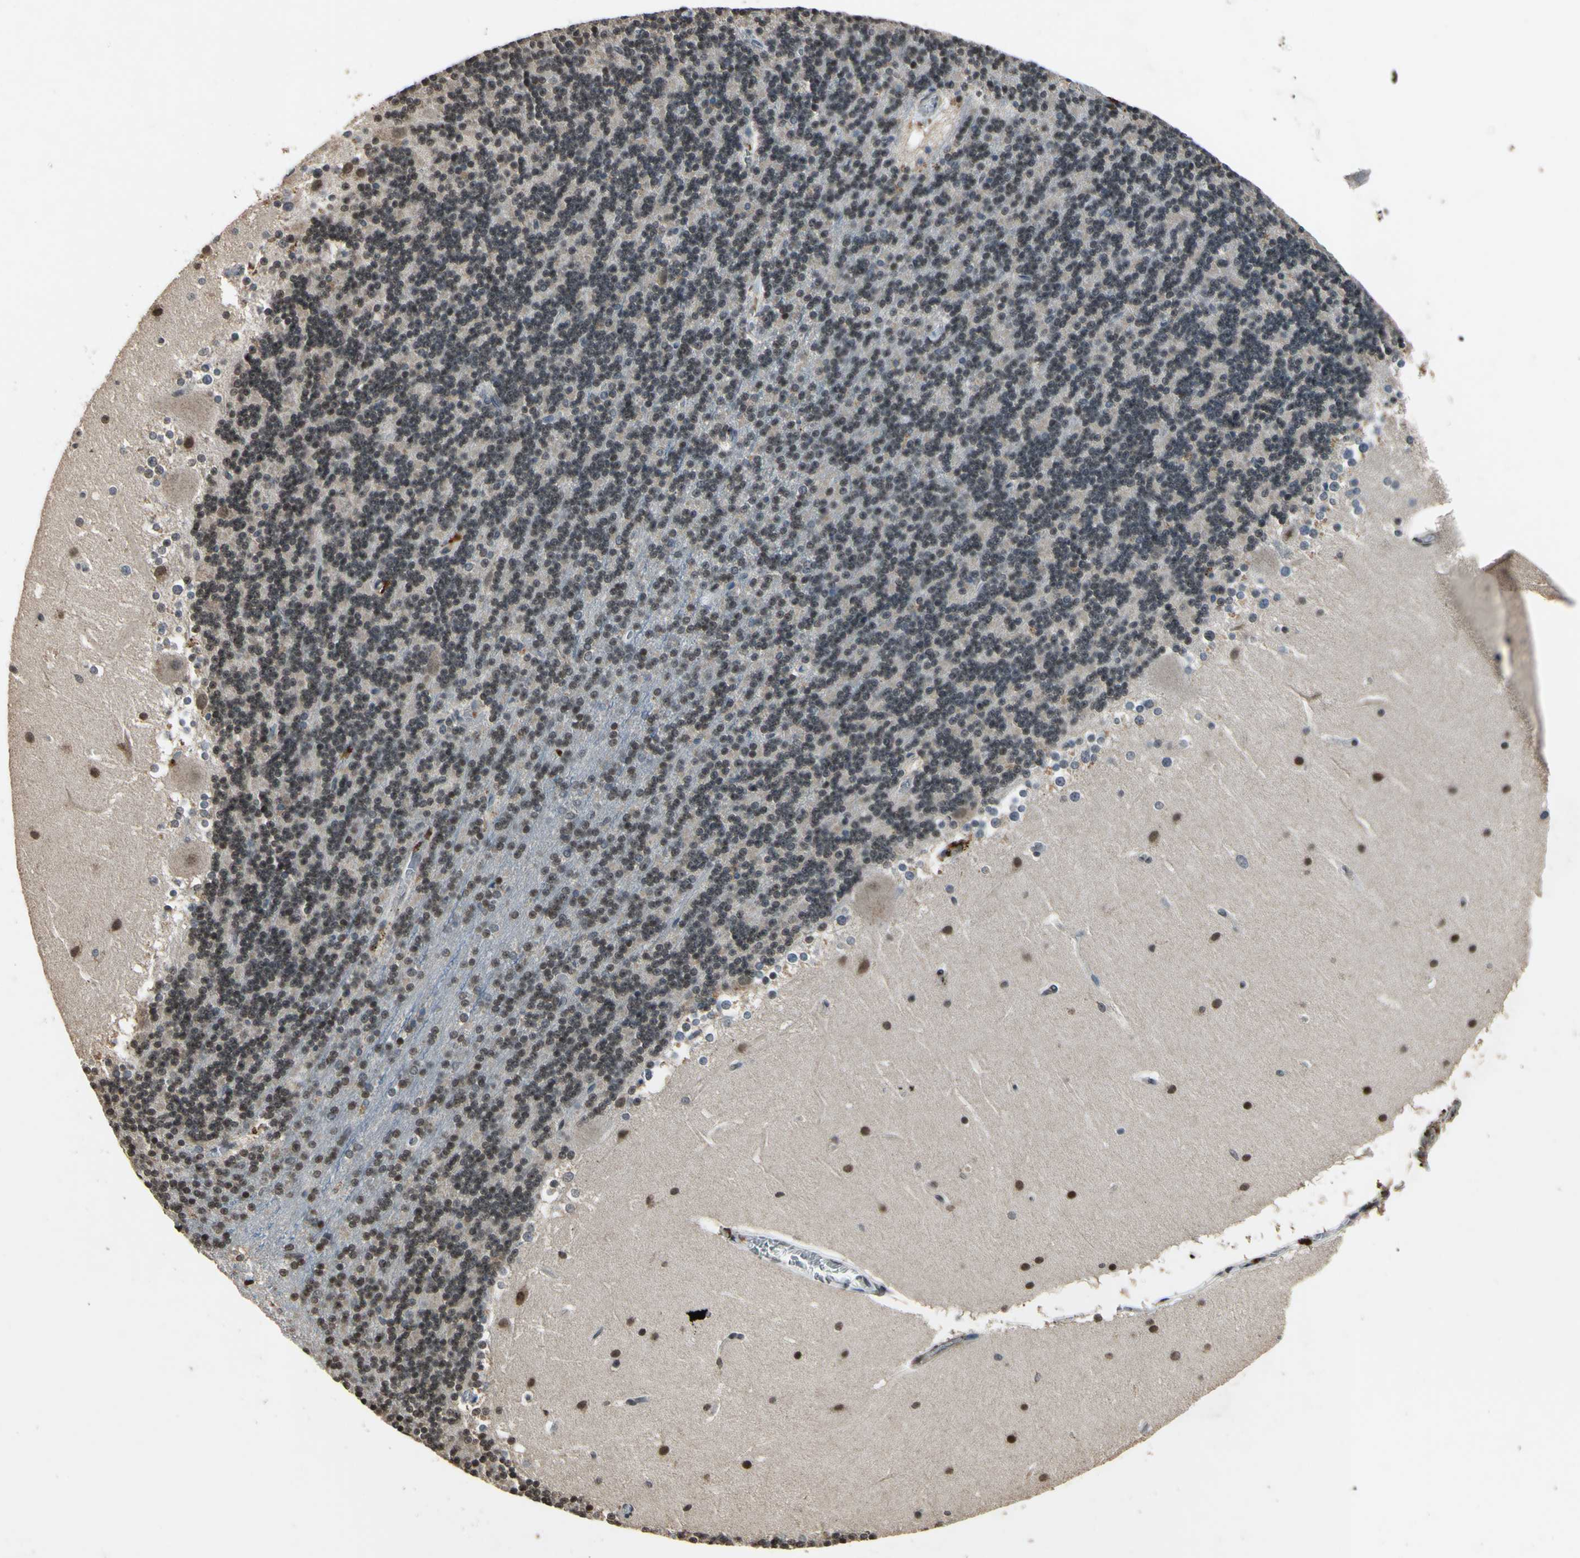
{"staining": {"intensity": "strong", "quantity": ">75%", "location": "nuclear"}, "tissue": "cerebellum", "cell_type": "Cells in granular layer", "image_type": "normal", "snomed": [{"axis": "morphology", "description": "Normal tissue, NOS"}, {"axis": "topography", "description": "Cerebellum"}], "caption": "Approximately >75% of cells in granular layer in normal cerebellum show strong nuclear protein staining as visualized by brown immunohistochemical staining.", "gene": "ZNF174", "patient": {"sex": "female", "age": 19}}